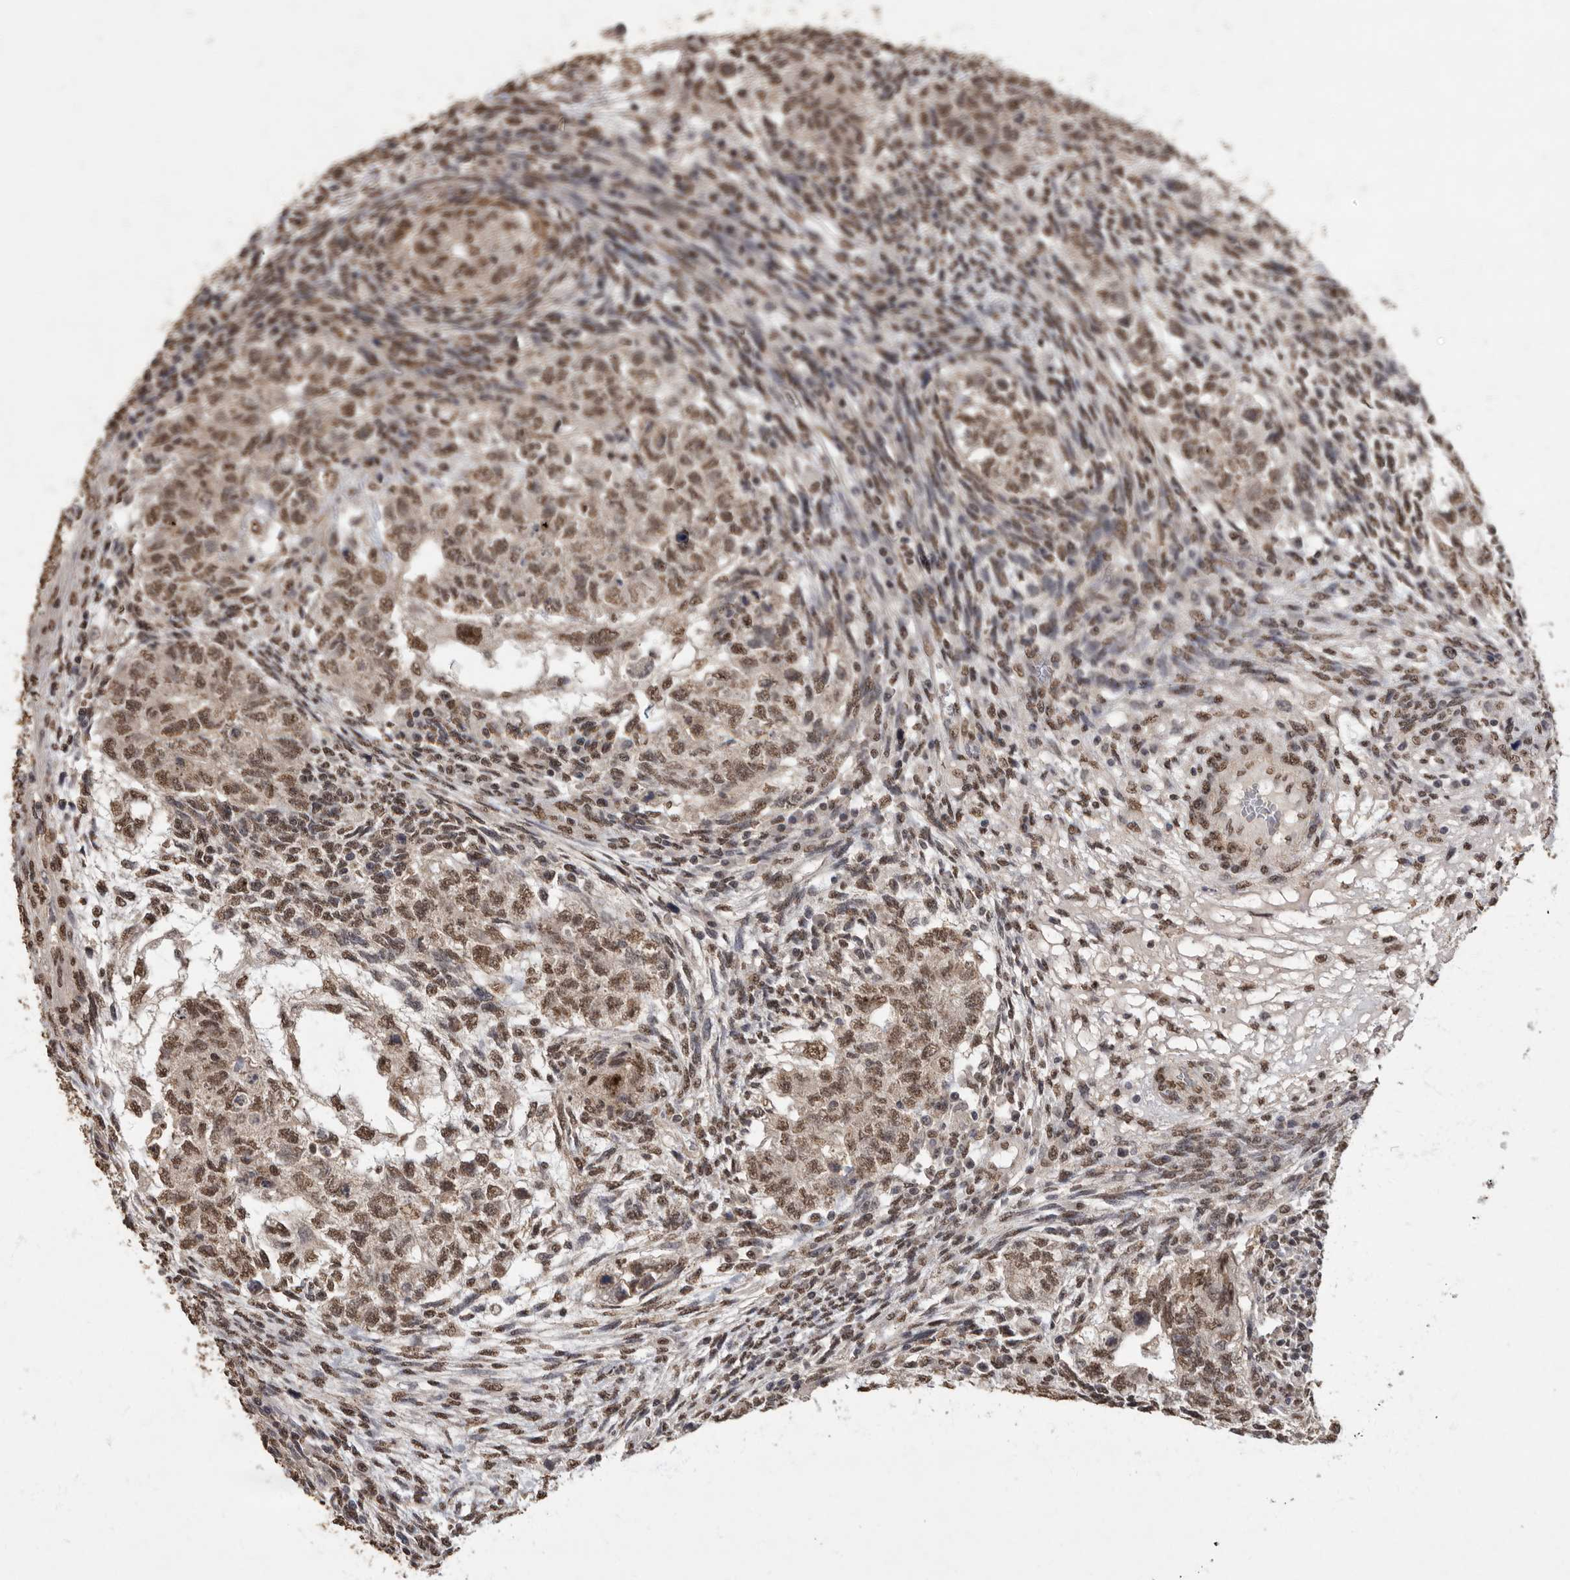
{"staining": {"intensity": "moderate", "quantity": ">75%", "location": "nuclear"}, "tissue": "testis cancer", "cell_type": "Tumor cells", "image_type": "cancer", "snomed": [{"axis": "morphology", "description": "Normal tissue, NOS"}, {"axis": "morphology", "description": "Carcinoma, Embryonal, NOS"}, {"axis": "topography", "description": "Testis"}], "caption": "Human testis cancer (embryonal carcinoma) stained with a brown dye exhibits moderate nuclear positive staining in approximately >75% of tumor cells.", "gene": "NBL1", "patient": {"sex": "male", "age": 36}}